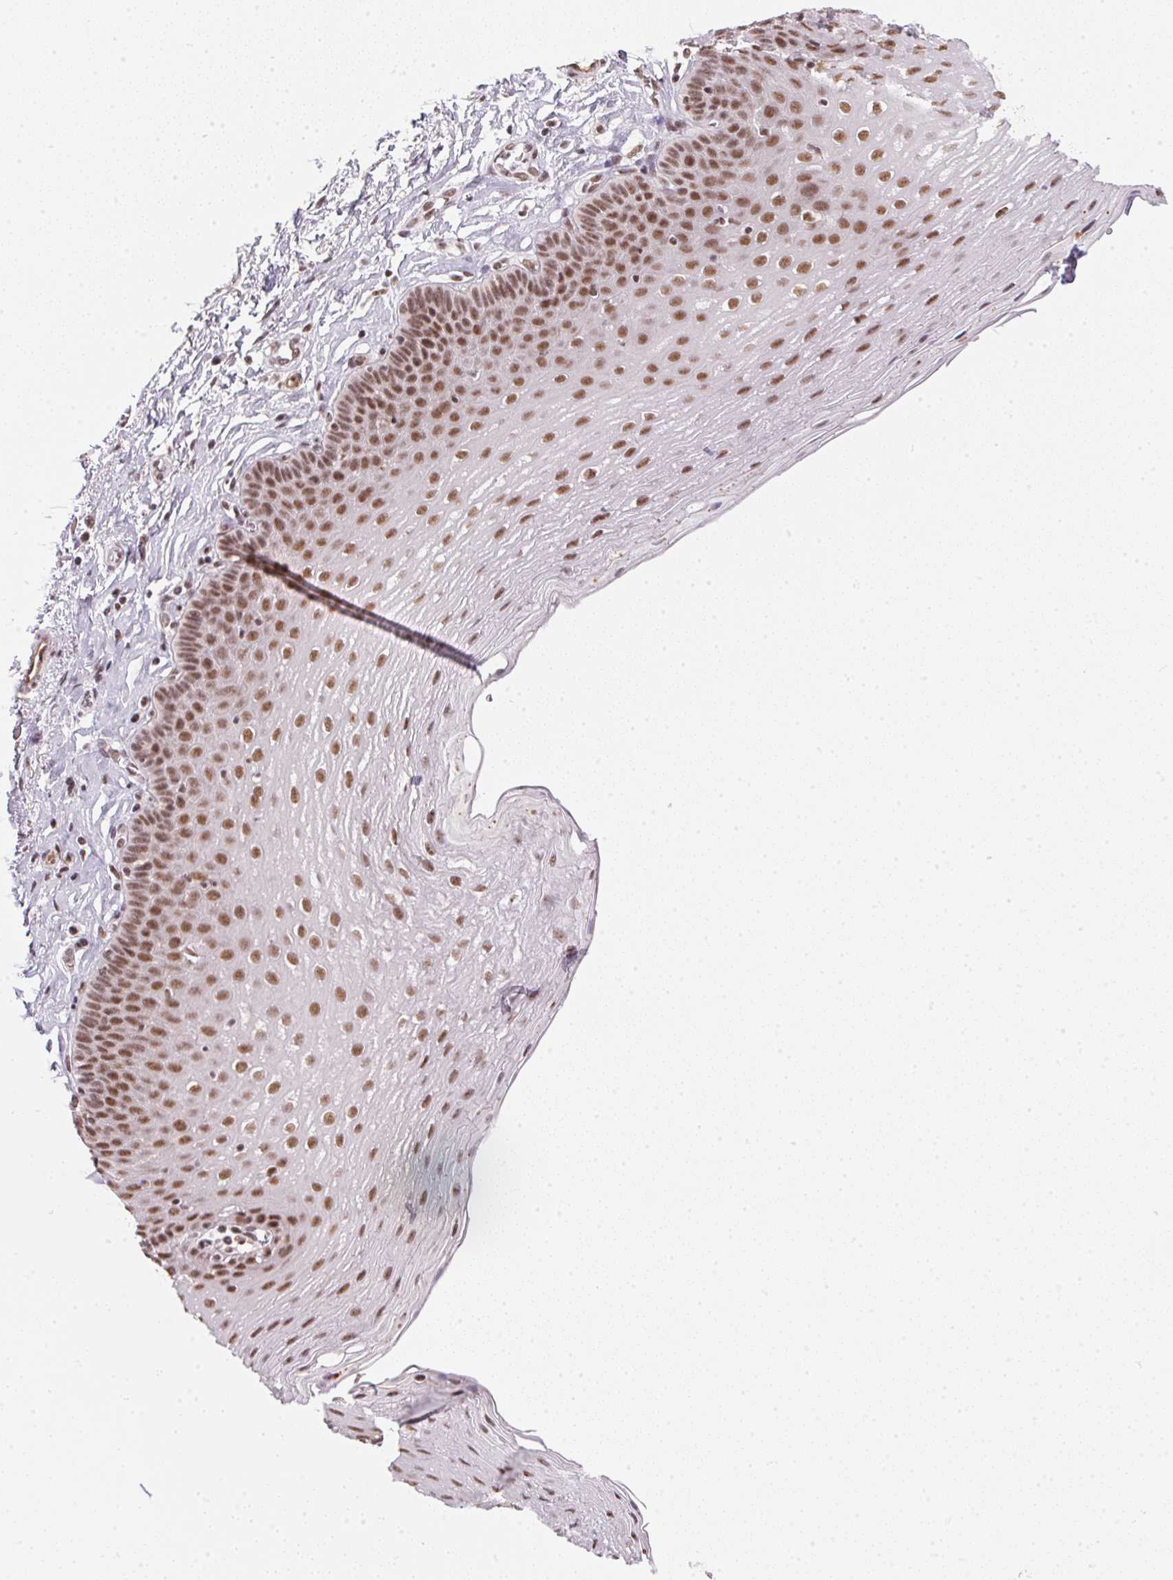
{"staining": {"intensity": "moderate", "quantity": ">75%", "location": "nuclear"}, "tissue": "esophagus", "cell_type": "Squamous epithelial cells", "image_type": "normal", "snomed": [{"axis": "morphology", "description": "Normal tissue, NOS"}, {"axis": "topography", "description": "Esophagus"}], "caption": "High-magnification brightfield microscopy of benign esophagus stained with DAB (3,3'-diaminobenzidine) (brown) and counterstained with hematoxylin (blue). squamous epithelial cells exhibit moderate nuclear staining is identified in about>75% of cells.", "gene": "SRSF7", "patient": {"sex": "female", "age": 81}}